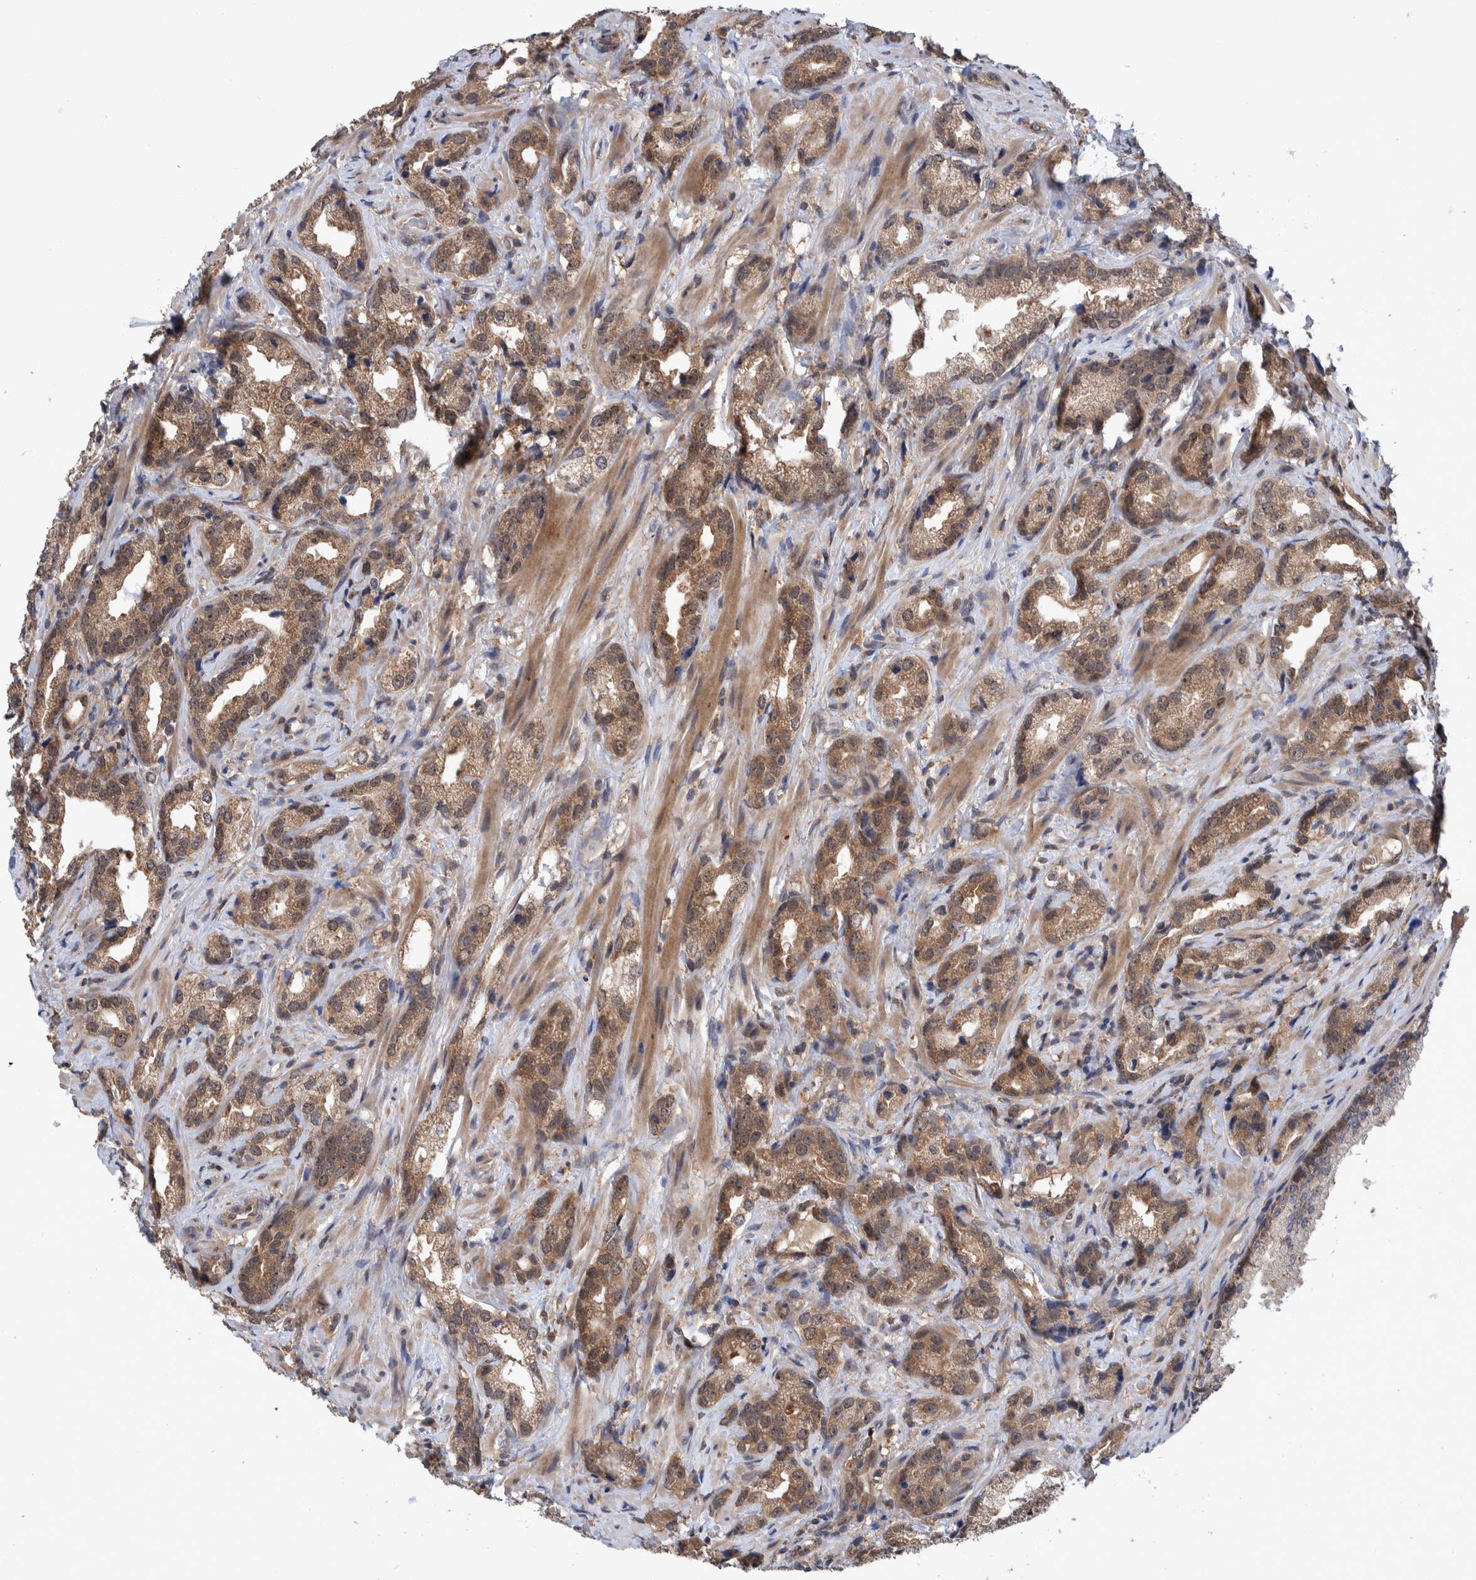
{"staining": {"intensity": "moderate", "quantity": ">75%", "location": "cytoplasmic/membranous"}, "tissue": "prostate cancer", "cell_type": "Tumor cells", "image_type": "cancer", "snomed": [{"axis": "morphology", "description": "Adenocarcinoma, High grade"}, {"axis": "topography", "description": "Prostate"}], "caption": "Protein staining of prostate cancer tissue reveals moderate cytoplasmic/membranous expression in about >75% of tumor cells. (IHC, brightfield microscopy, high magnification).", "gene": "PLPBP", "patient": {"sex": "male", "age": 63}}